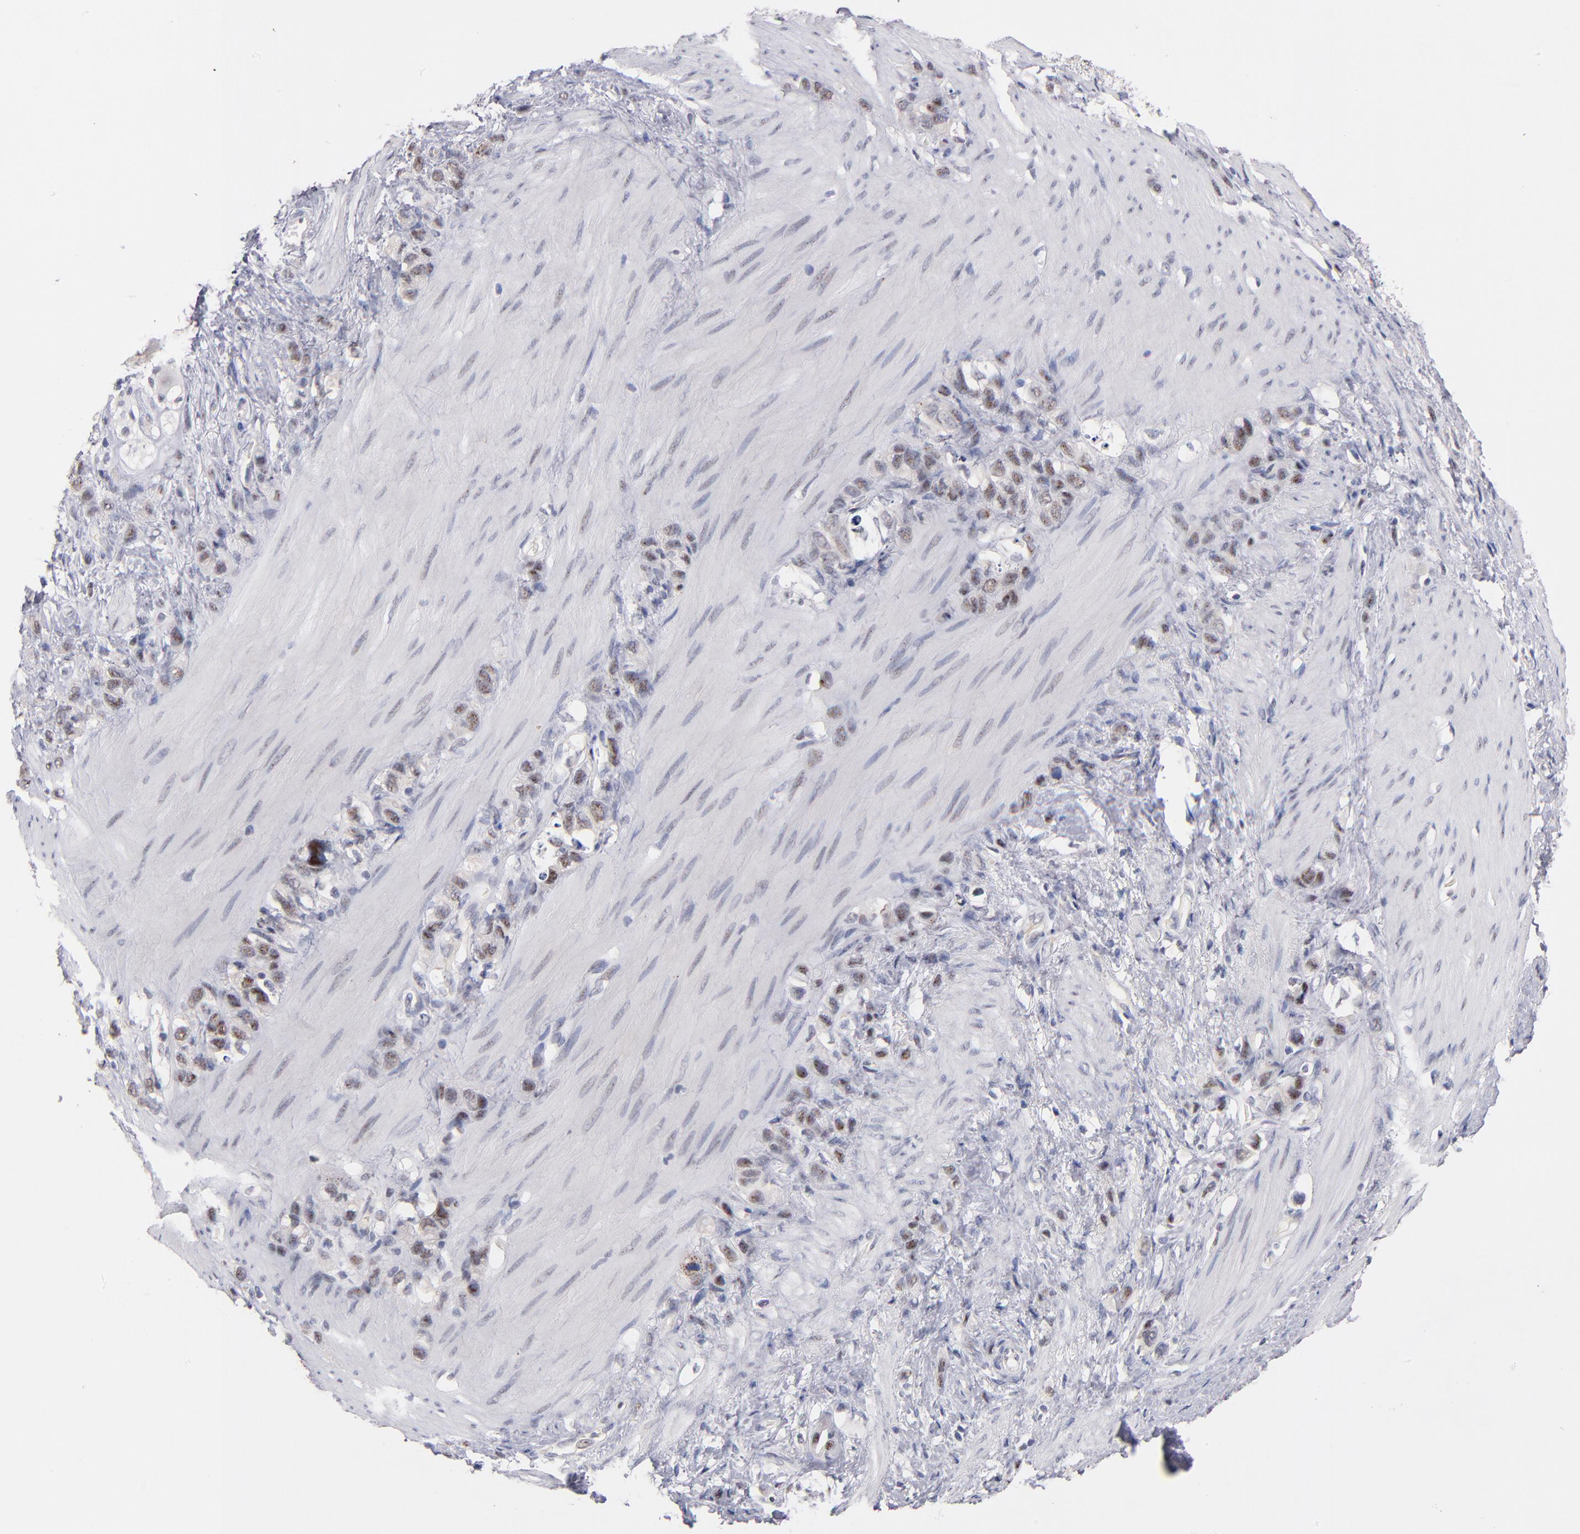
{"staining": {"intensity": "moderate", "quantity": "<25%", "location": "nuclear"}, "tissue": "stomach cancer", "cell_type": "Tumor cells", "image_type": "cancer", "snomed": [{"axis": "morphology", "description": "Normal tissue, NOS"}, {"axis": "morphology", "description": "Adenocarcinoma, NOS"}, {"axis": "morphology", "description": "Adenocarcinoma, High grade"}, {"axis": "topography", "description": "Stomach, upper"}, {"axis": "topography", "description": "Stomach"}], "caption": "Immunohistochemical staining of stomach adenocarcinoma (high-grade) reveals low levels of moderate nuclear staining in about <25% of tumor cells. Nuclei are stained in blue.", "gene": "RAF1", "patient": {"sex": "female", "age": 65}}